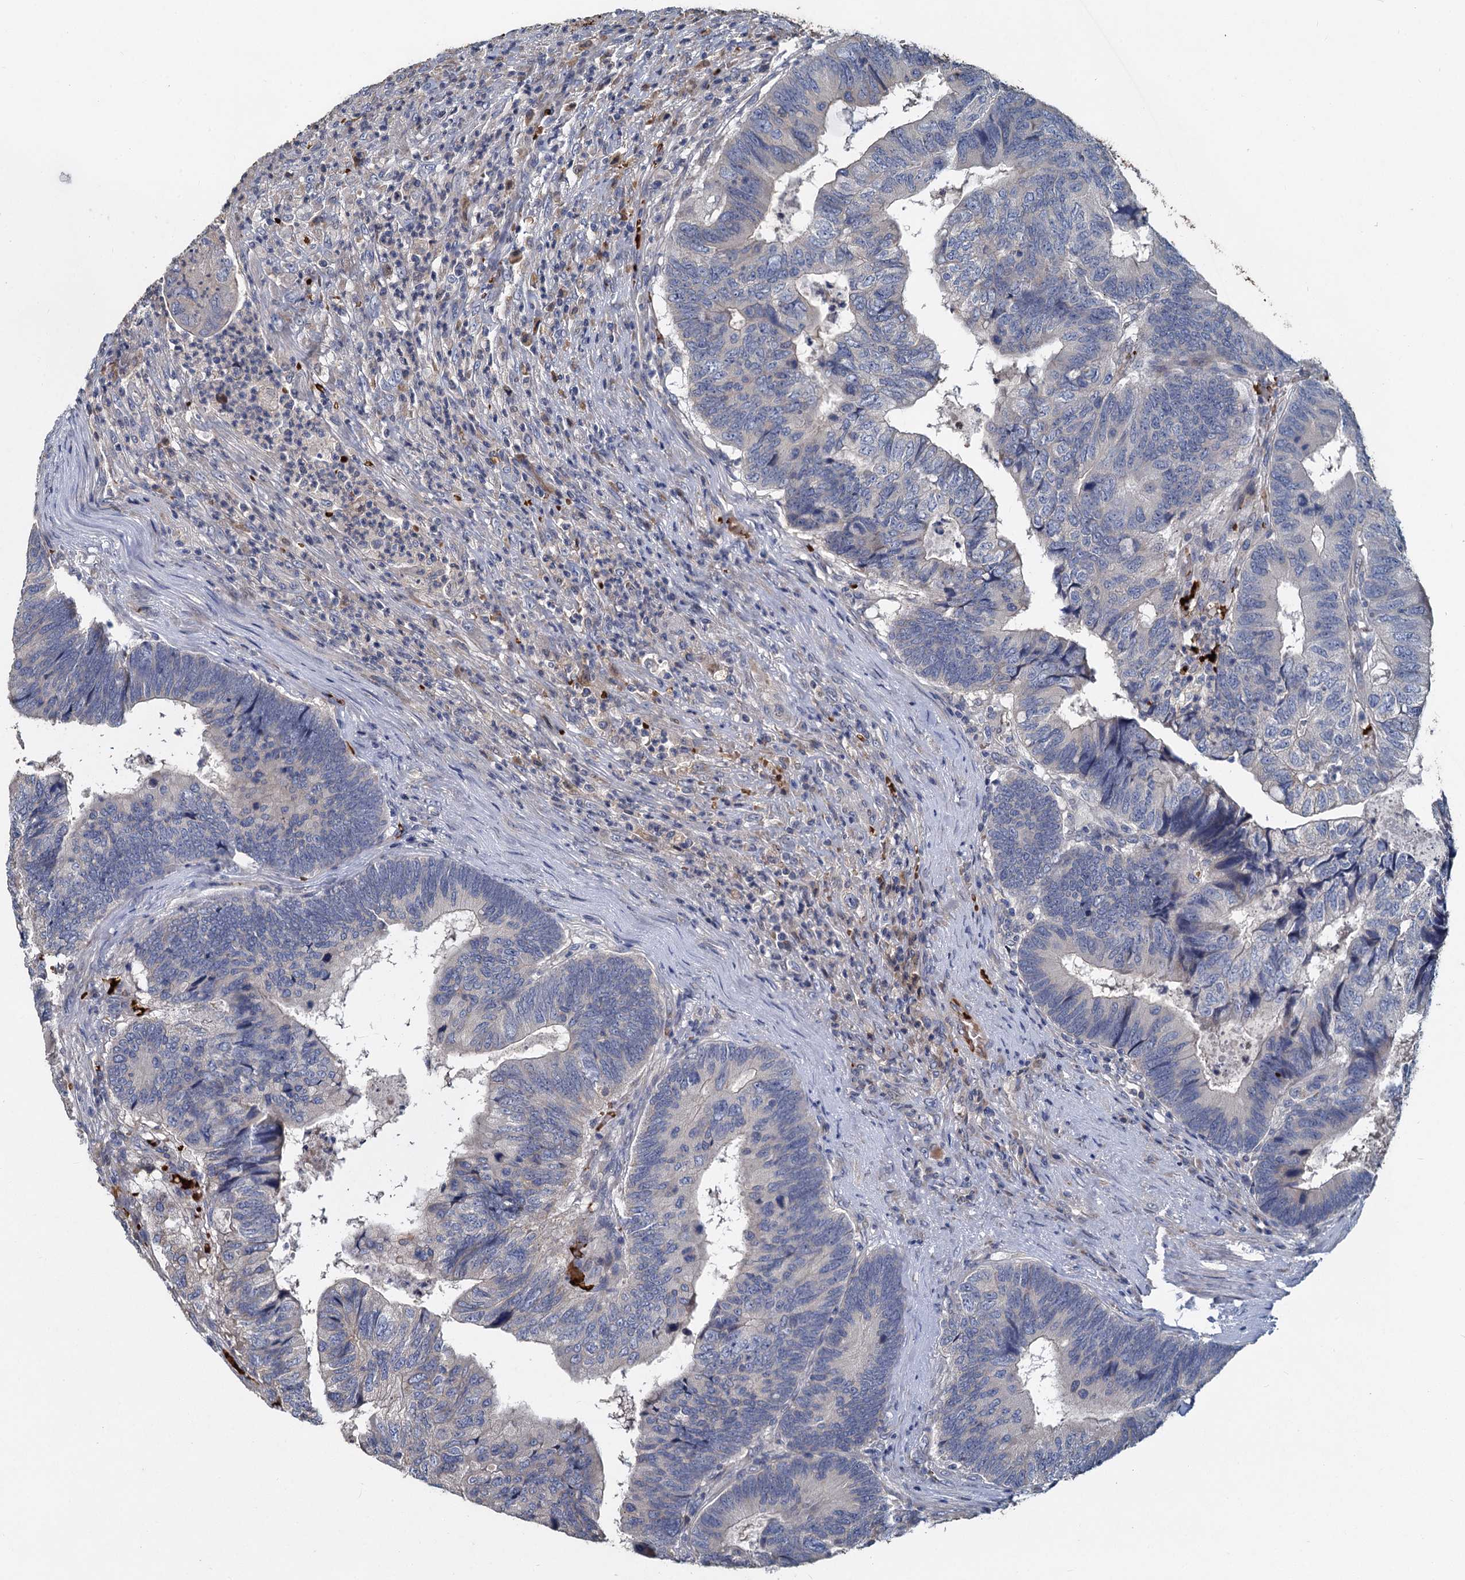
{"staining": {"intensity": "negative", "quantity": "none", "location": "none"}, "tissue": "colorectal cancer", "cell_type": "Tumor cells", "image_type": "cancer", "snomed": [{"axis": "morphology", "description": "Adenocarcinoma, NOS"}, {"axis": "topography", "description": "Colon"}], "caption": "This is an IHC histopathology image of human colorectal cancer (adenocarcinoma). There is no expression in tumor cells.", "gene": "TCTN2", "patient": {"sex": "female", "age": 67}}